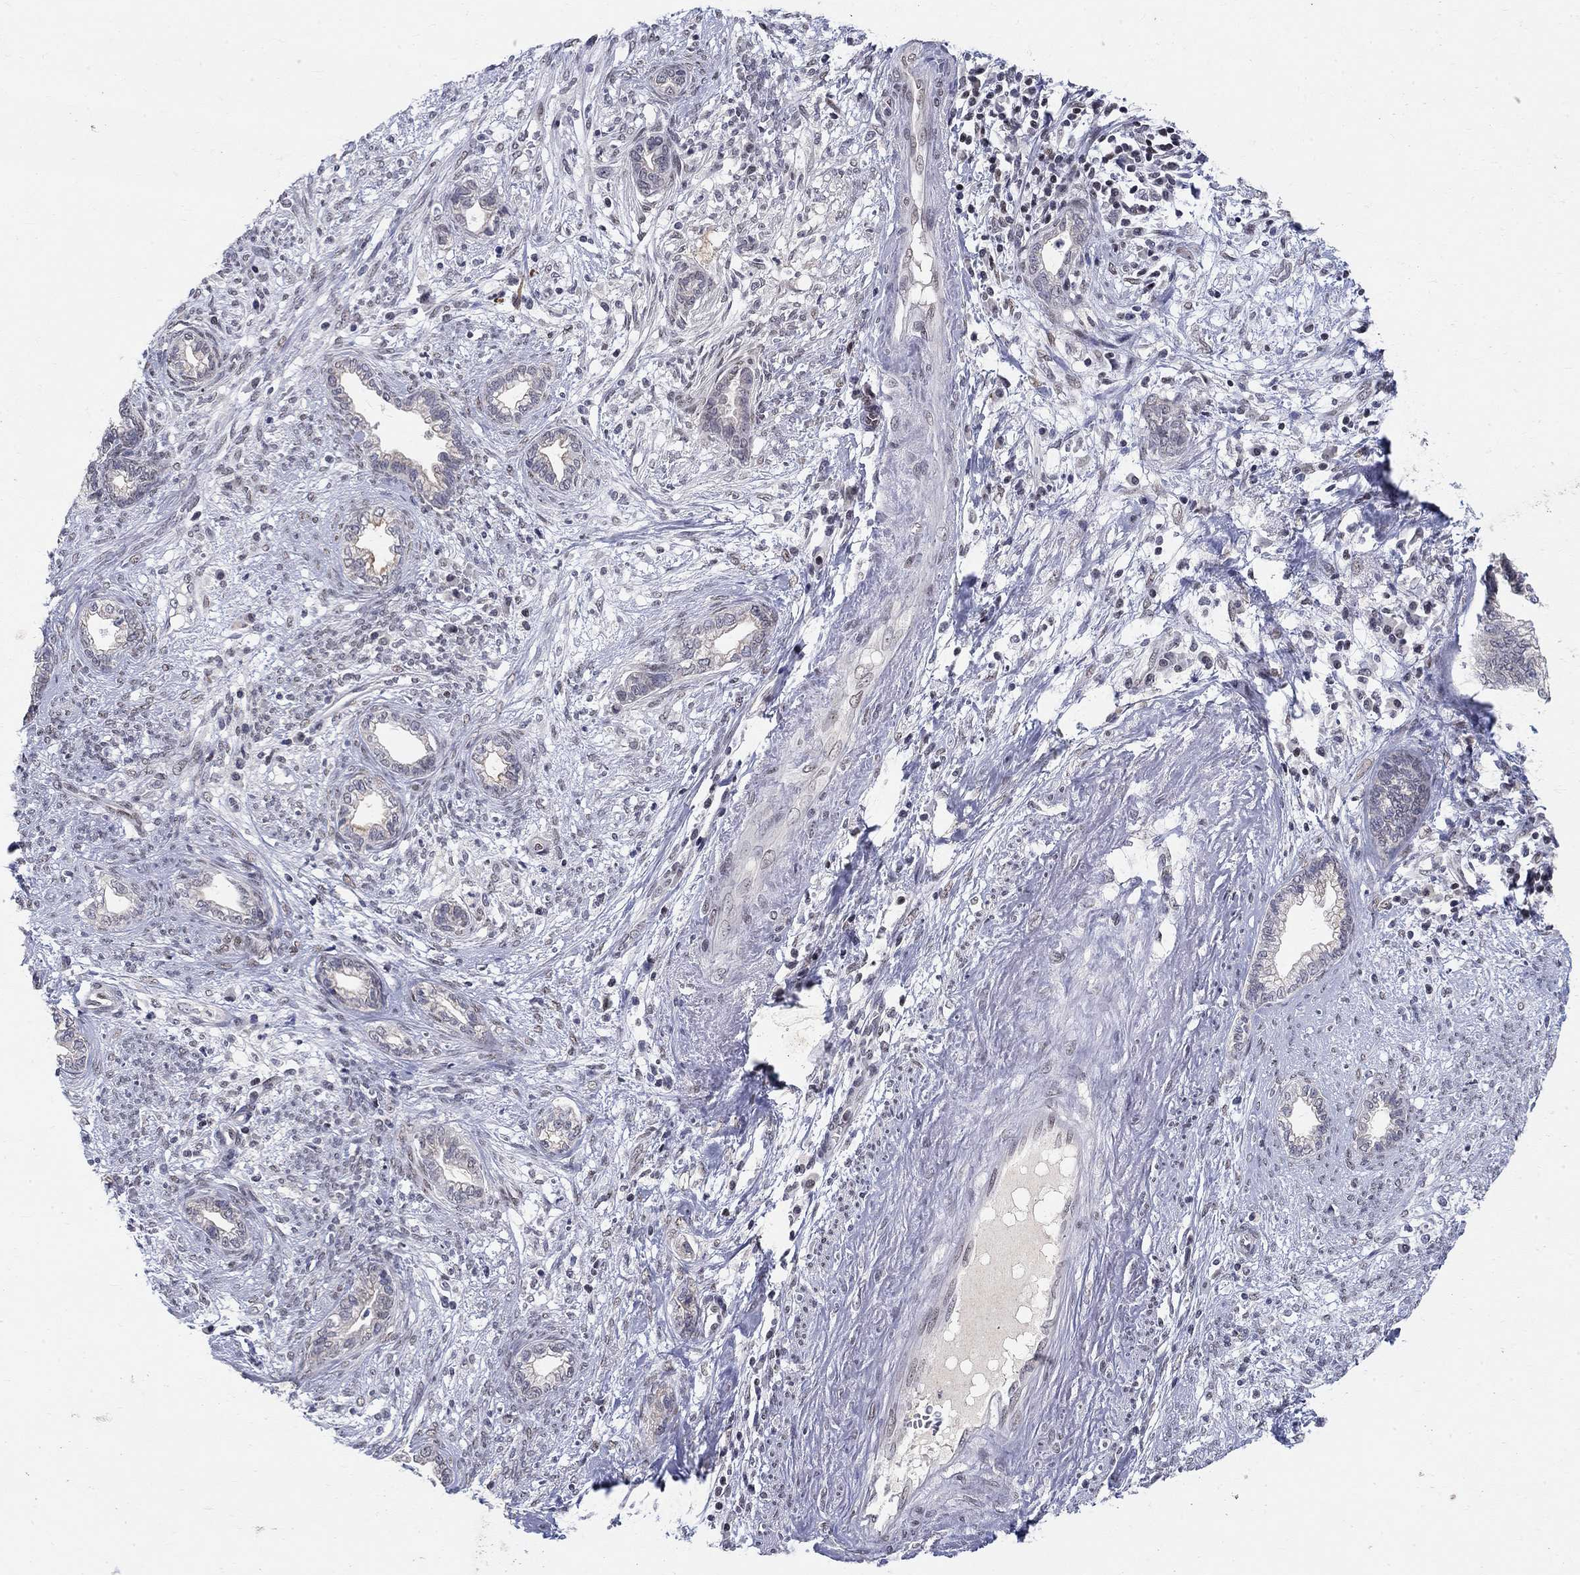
{"staining": {"intensity": "negative", "quantity": "none", "location": "none"}, "tissue": "cervical cancer", "cell_type": "Tumor cells", "image_type": "cancer", "snomed": [{"axis": "morphology", "description": "Adenocarcinoma, NOS"}, {"axis": "topography", "description": "Cervix"}], "caption": "The photomicrograph displays no significant expression in tumor cells of adenocarcinoma (cervical).", "gene": "KLF12", "patient": {"sex": "female", "age": 62}}